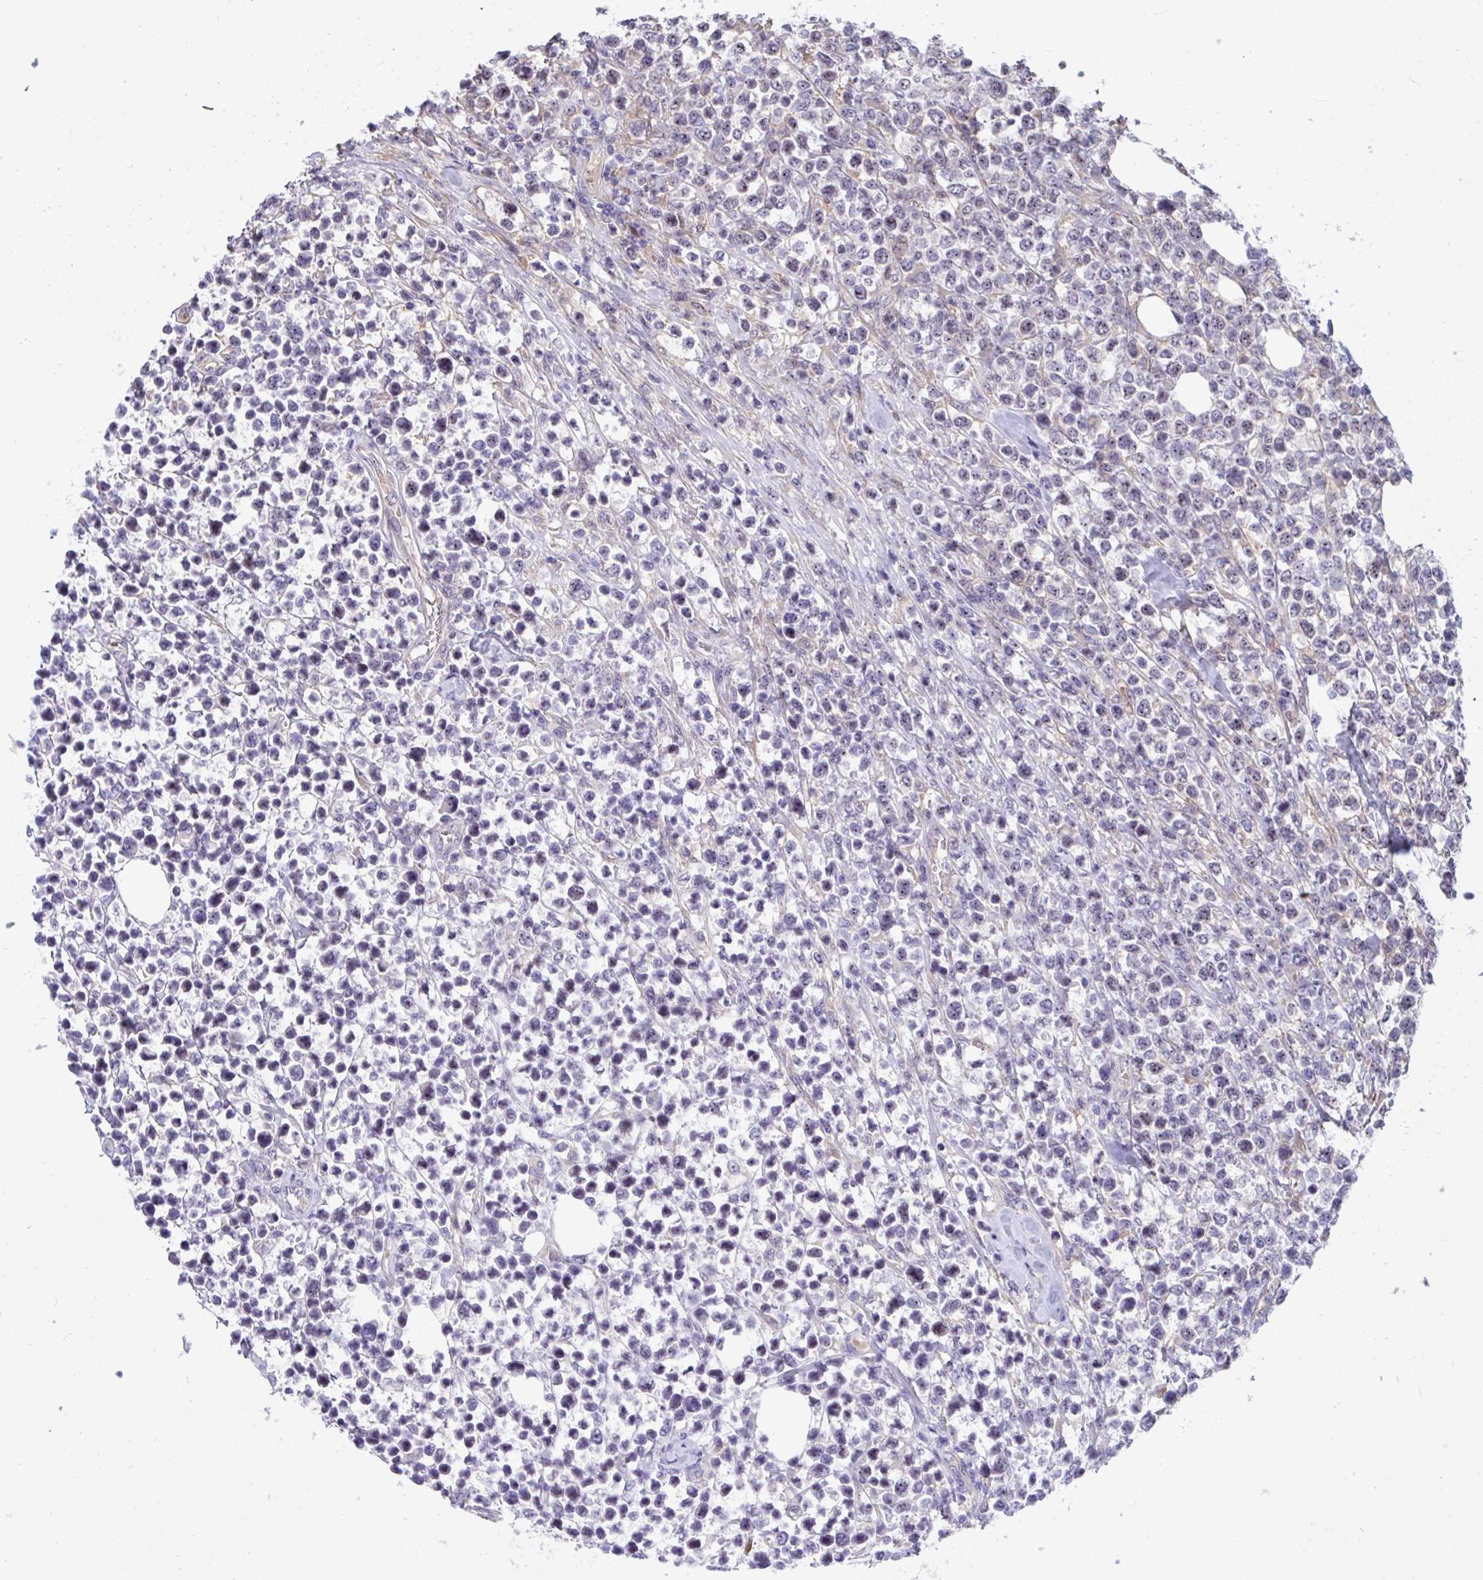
{"staining": {"intensity": "weak", "quantity": "25%-75%", "location": "nuclear"}, "tissue": "lymphoma", "cell_type": "Tumor cells", "image_type": "cancer", "snomed": [{"axis": "morphology", "description": "Malignant lymphoma, non-Hodgkin's type, High grade"}, {"axis": "topography", "description": "Soft tissue"}], "caption": "Brown immunohistochemical staining in lymphoma shows weak nuclear expression in approximately 25%-75% of tumor cells. (IHC, brightfield microscopy, high magnification).", "gene": "CENPQ", "patient": {"sex": "female", "age": 56}}